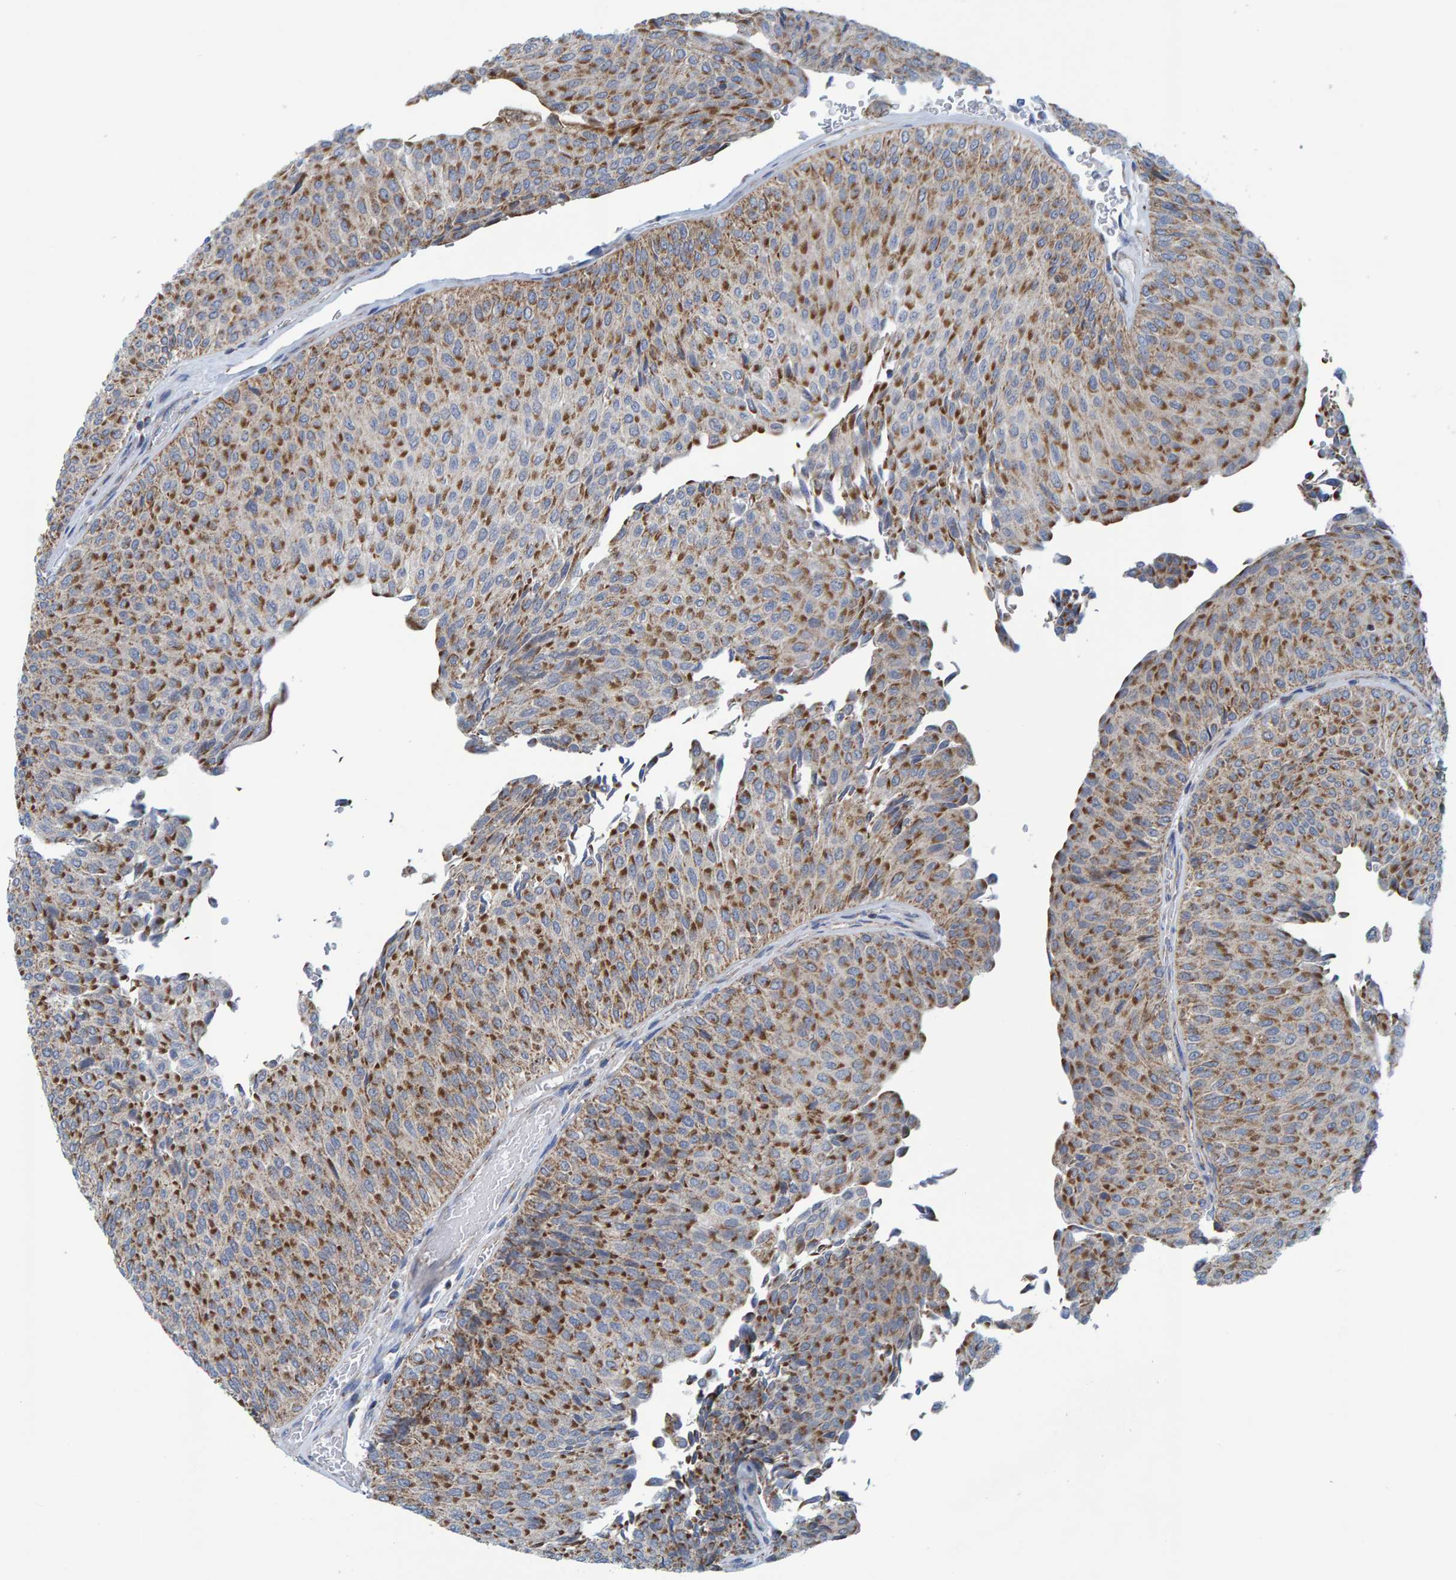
{"staining": {"intensity": "moderate", "quantity": ">75%", "location": "cytoplasmic/membranous"}, "tissue": "urothelial cancer", "cell_type": "Tumor cells", "image_type": "cancer", "snomed": [{"axis": "morphology", "description": "Urothelial carcinoma, Low grade"}, {"axis": "topography", "description": "Urinary bladder"}], "caption": "A photomicrograph of human urothelial cancer stained for a protein demonstrates moderate cytoplasmic/membranous brown staining in tumor cells. The staining was performed using DAB, with brown indicating positive protein expression. Nuclei are stained blue with hematoxylin.", "gene": "MRPS7", "patient": {"sex": "male", "age": 78}}